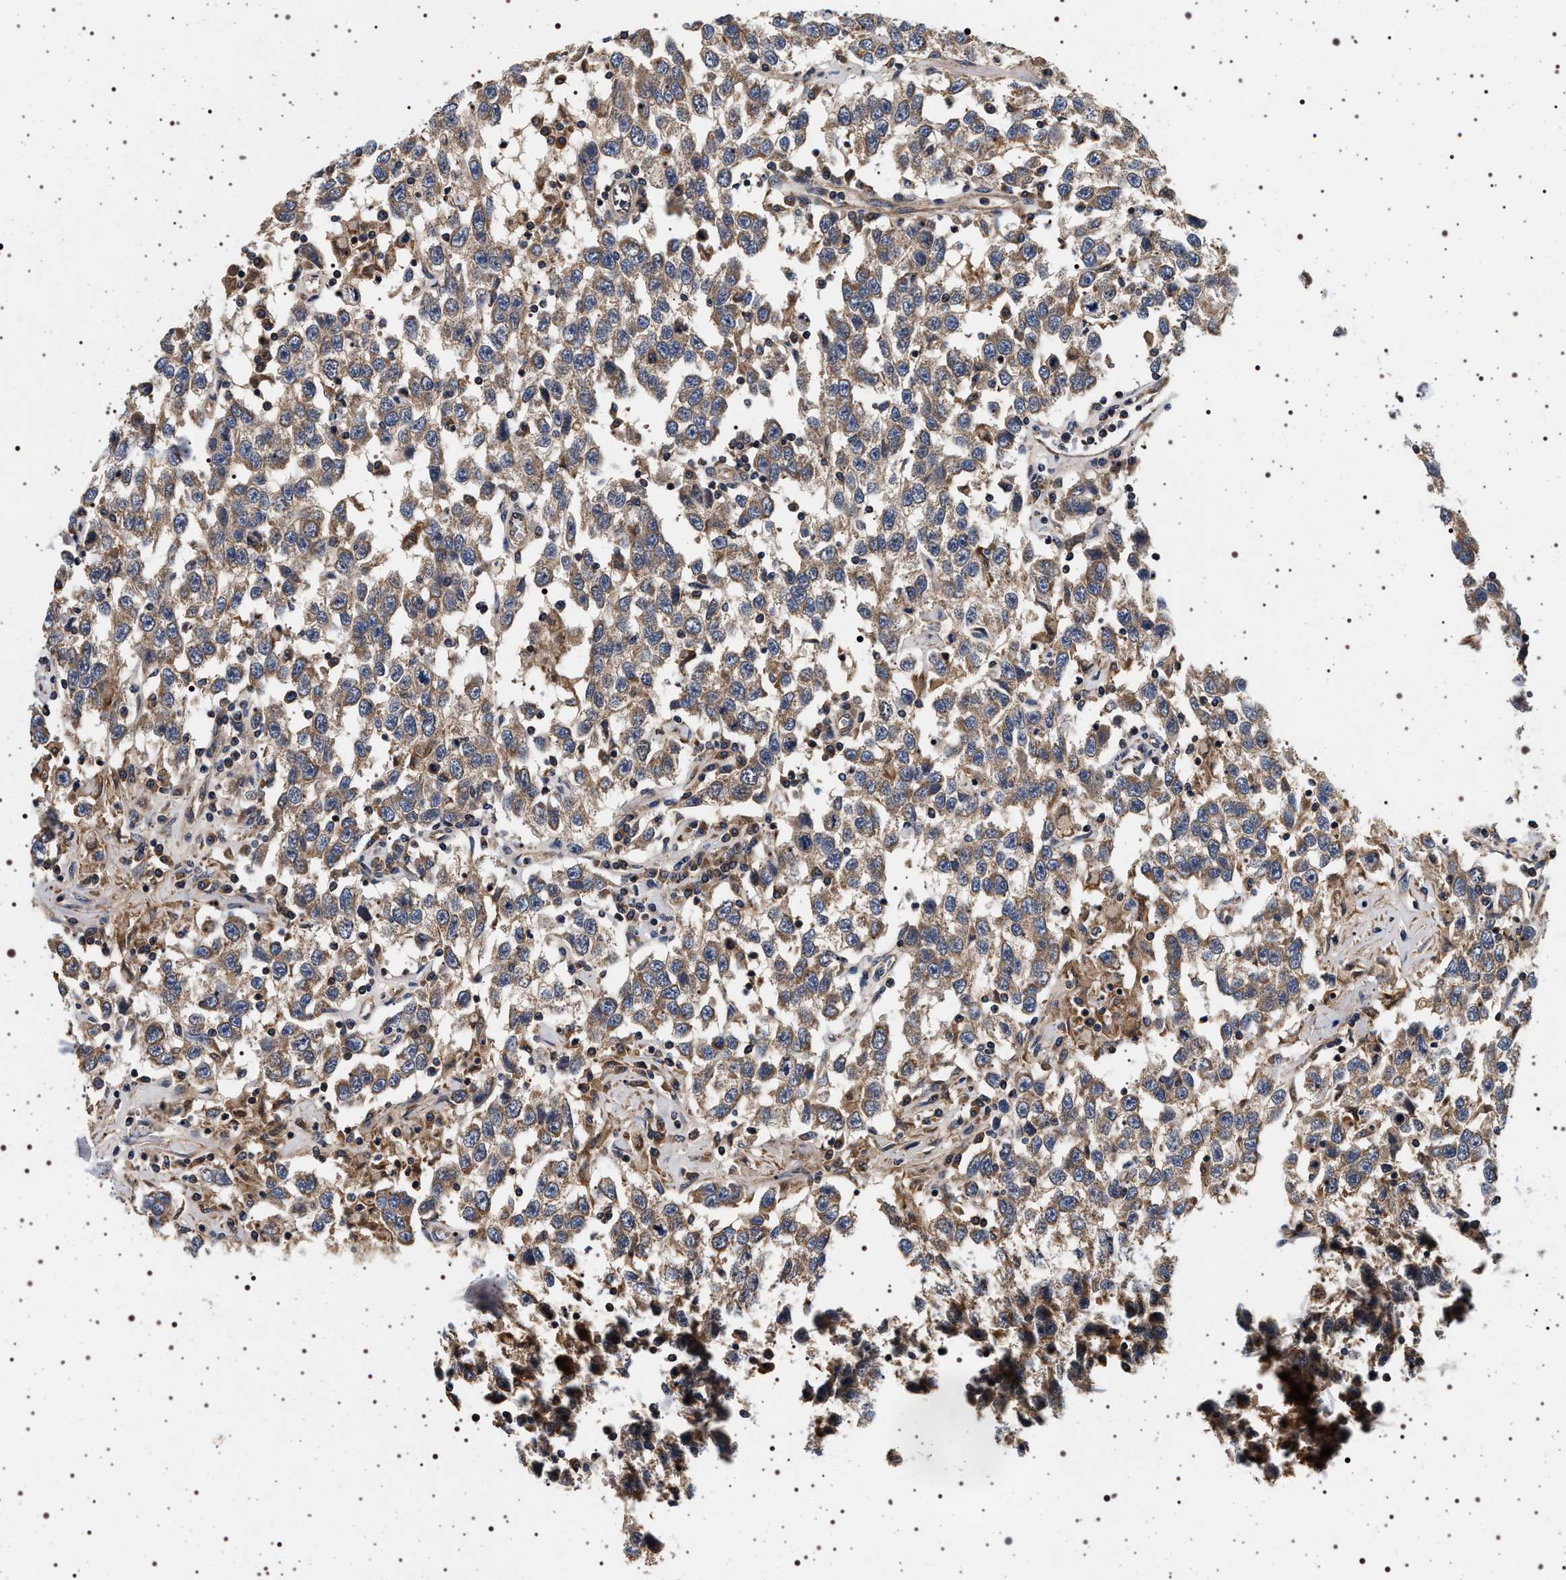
{"staining": {"intensity": "weak", "quantity": ">75%", "location": "cytoplasmic/membranous"}, "tissue": "testis cancer", "cell_type": "Tumor cells", "image_type": "cancer", "snomed": [{"axis": "morphology", "description": "Seminoma, NOS"}, {"axis": "topography", "description": "Testis"}], "caption": "Protein analysis of seminoma (testis) tissue exhibits weak cytoplasmic/membranous staining in approximately >75% of tumor cells.", "gene": "DCBLD2", "patient": {"sex": "male", "age": 41}}